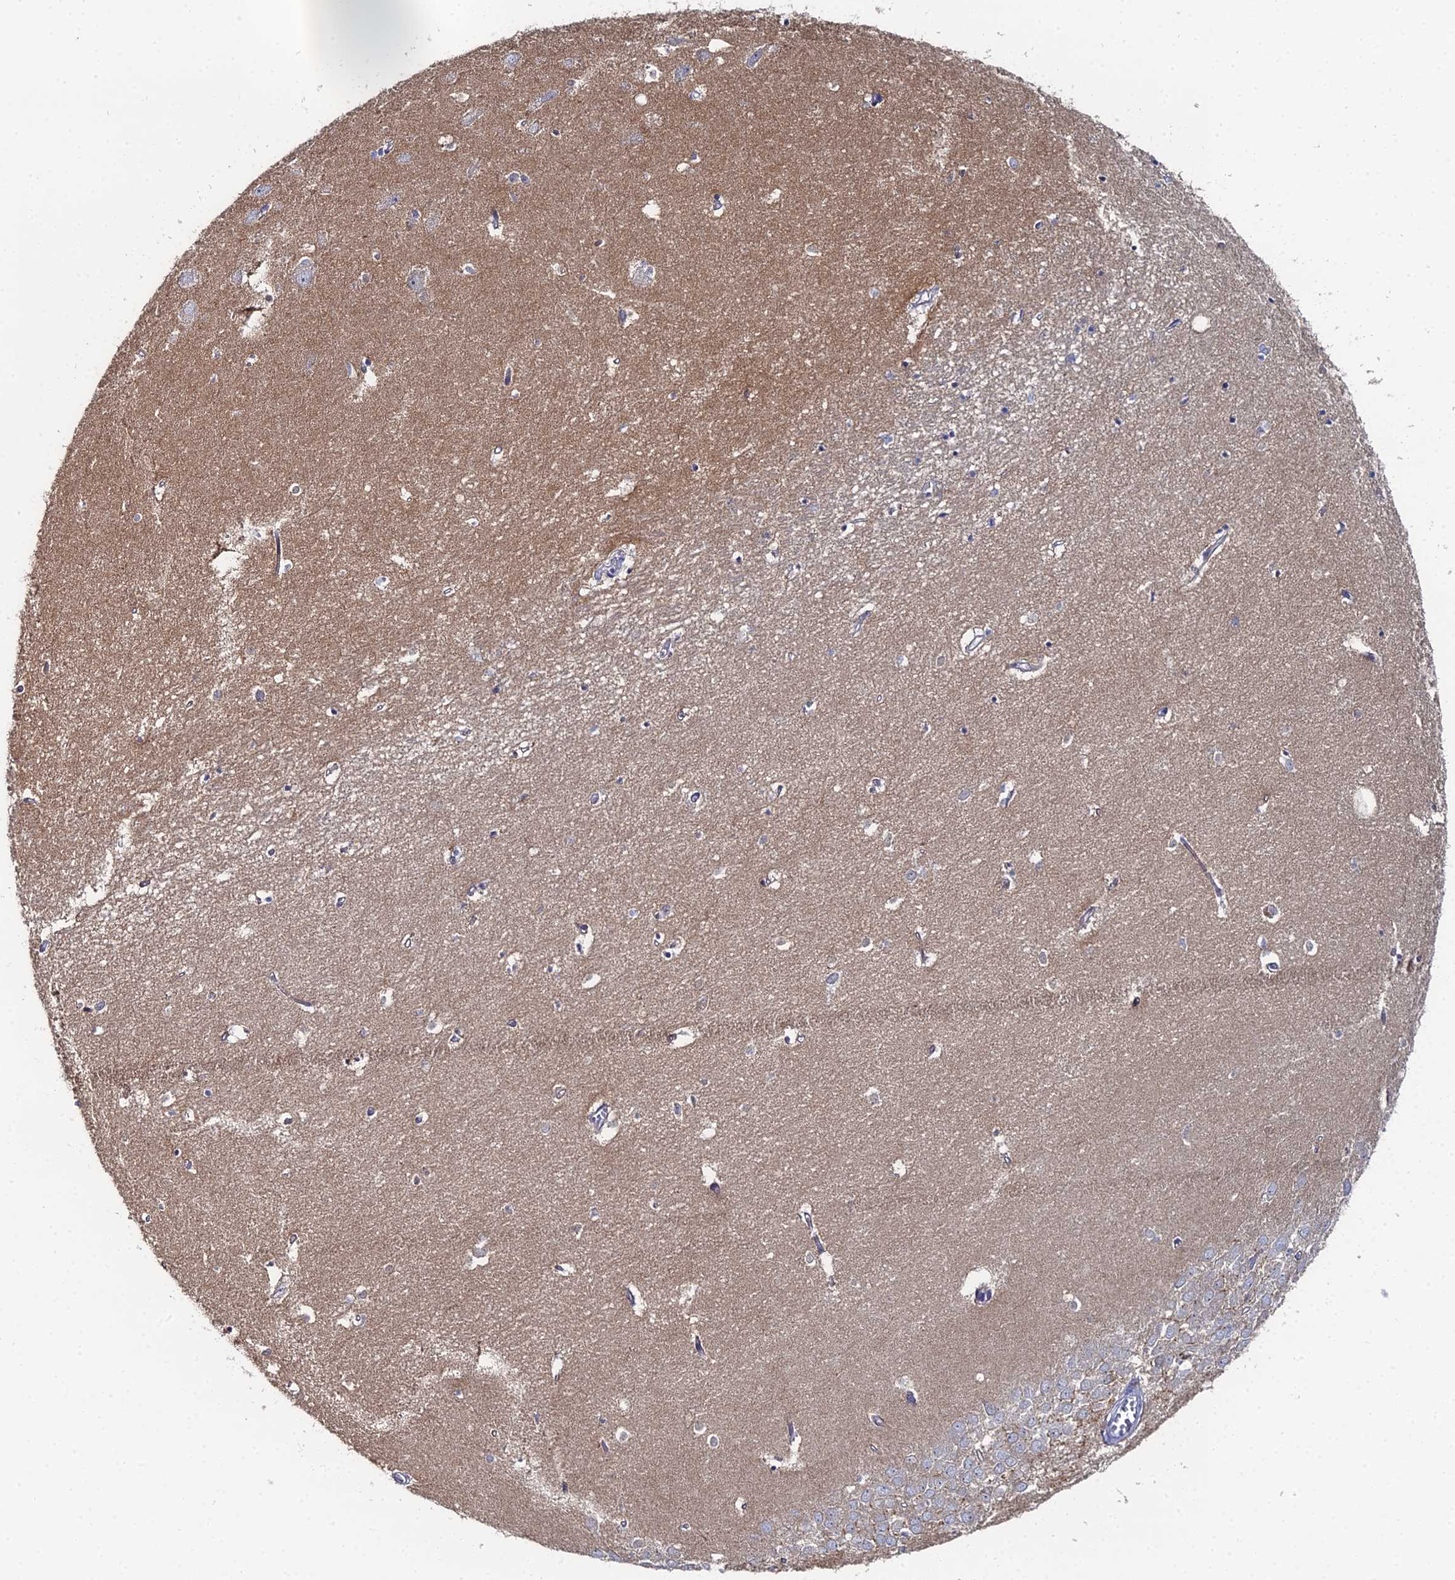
{"staining": {"intensity": "negative", "quantity": "none", "location": "none"}, "tissue": "hippocampus", "cell_type": "Glial cells", "image_type": "normal", "snomed": [{"axis": "morphology", "description": "Normal tissue, NOS"}, {"axis": "topography", "description": "Hippocampus"}], "caption": "High magnification brightfield microscopy of unremarkable hippocampus stained with DAB (brown) and counterstained with hematoxylin (blue): glial cells show no significant staining. The staining is performed using DAB (3,3'-diaminobenzidine) brown chromogen with nuclei counter-stained in using hematoxylin.", "gene": "THAP4", "patient": {"sex": "female", "age": 64}}